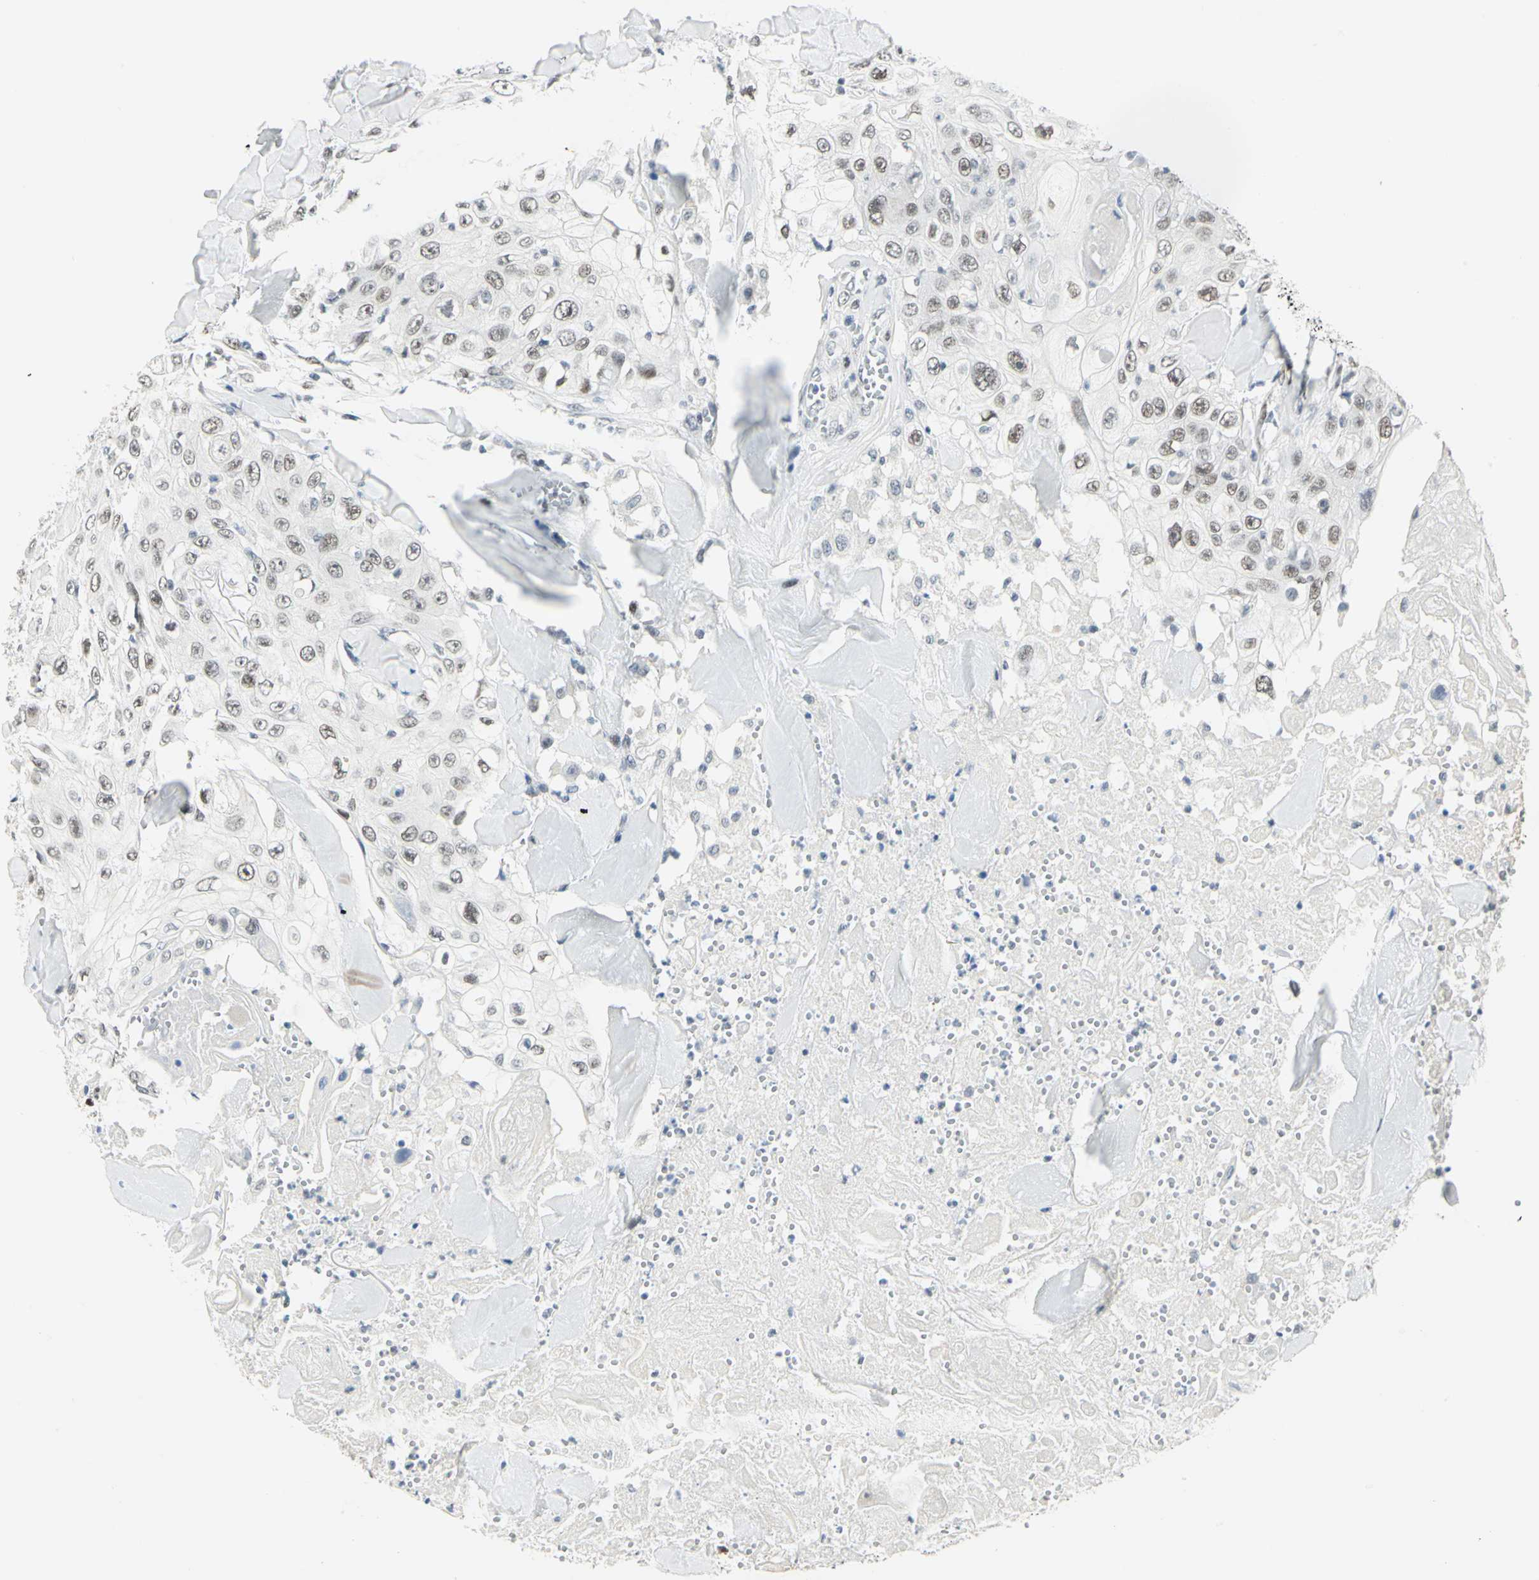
{"staining": {"intensity": "moderate", "quantity": ">75%", "location": "nuclear"}, "tissue": "skin cancer", "cell_type": "Tumor cells", "image_type": "cancer", "snomed": [{"axis": "morphology", "description": "Squamous cell carcinoma, NOS"}, {"axis": "topography", "description": "Skin"}], "caption": "The image demonstrates staining of skin squamous cell carcinoma, revealing moderate nuclear protein positivity (brown color) within tumor cells. The protein of interest is shown in brown color, while the nuclei are stained blue.", "gene": "MEIS2", "patient": {"sex": "male", "age": 86}}